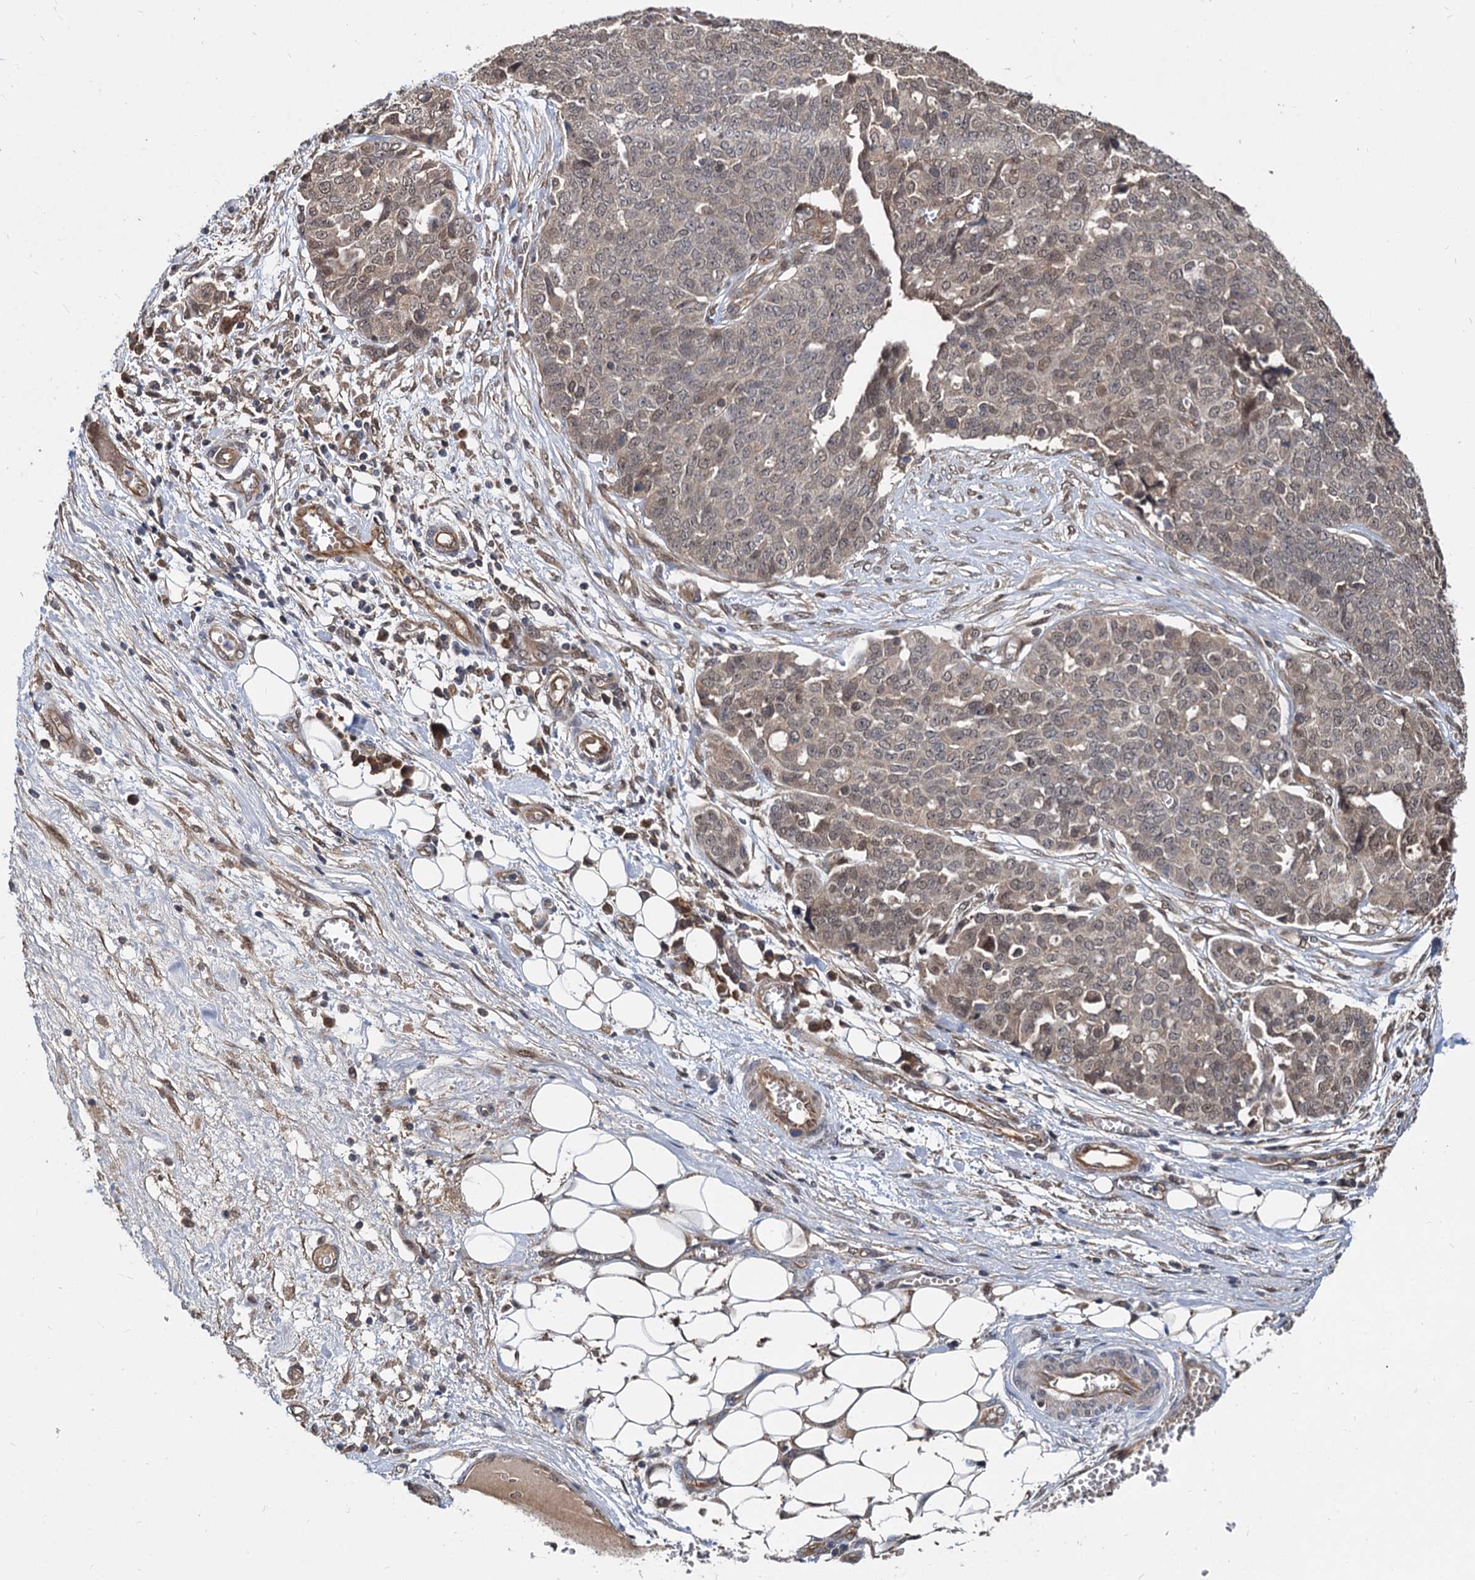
{"staining": {"intensity": "weak", "quantity": "25%-75%", "location": "nuclear"}, "tissue": "ovarian cancer", "cell_type": "Tumor cells", "image_type": "cancer", "snomed": [{"axis": "morphology", "description": "Cystadenocarcinoma, serous, NOS"}, {"axis": "topography", "description": "Soft tissue"}, {"axis": "topography", "description": "Ovary"}], "caption": "Serous cystadenocarcinoma (ovarian) stained for a protein exhibits weak nuclear positivity in tumor cells.", "gene": "PSMD4", "patient": {"sex": "female", "age": 57}}